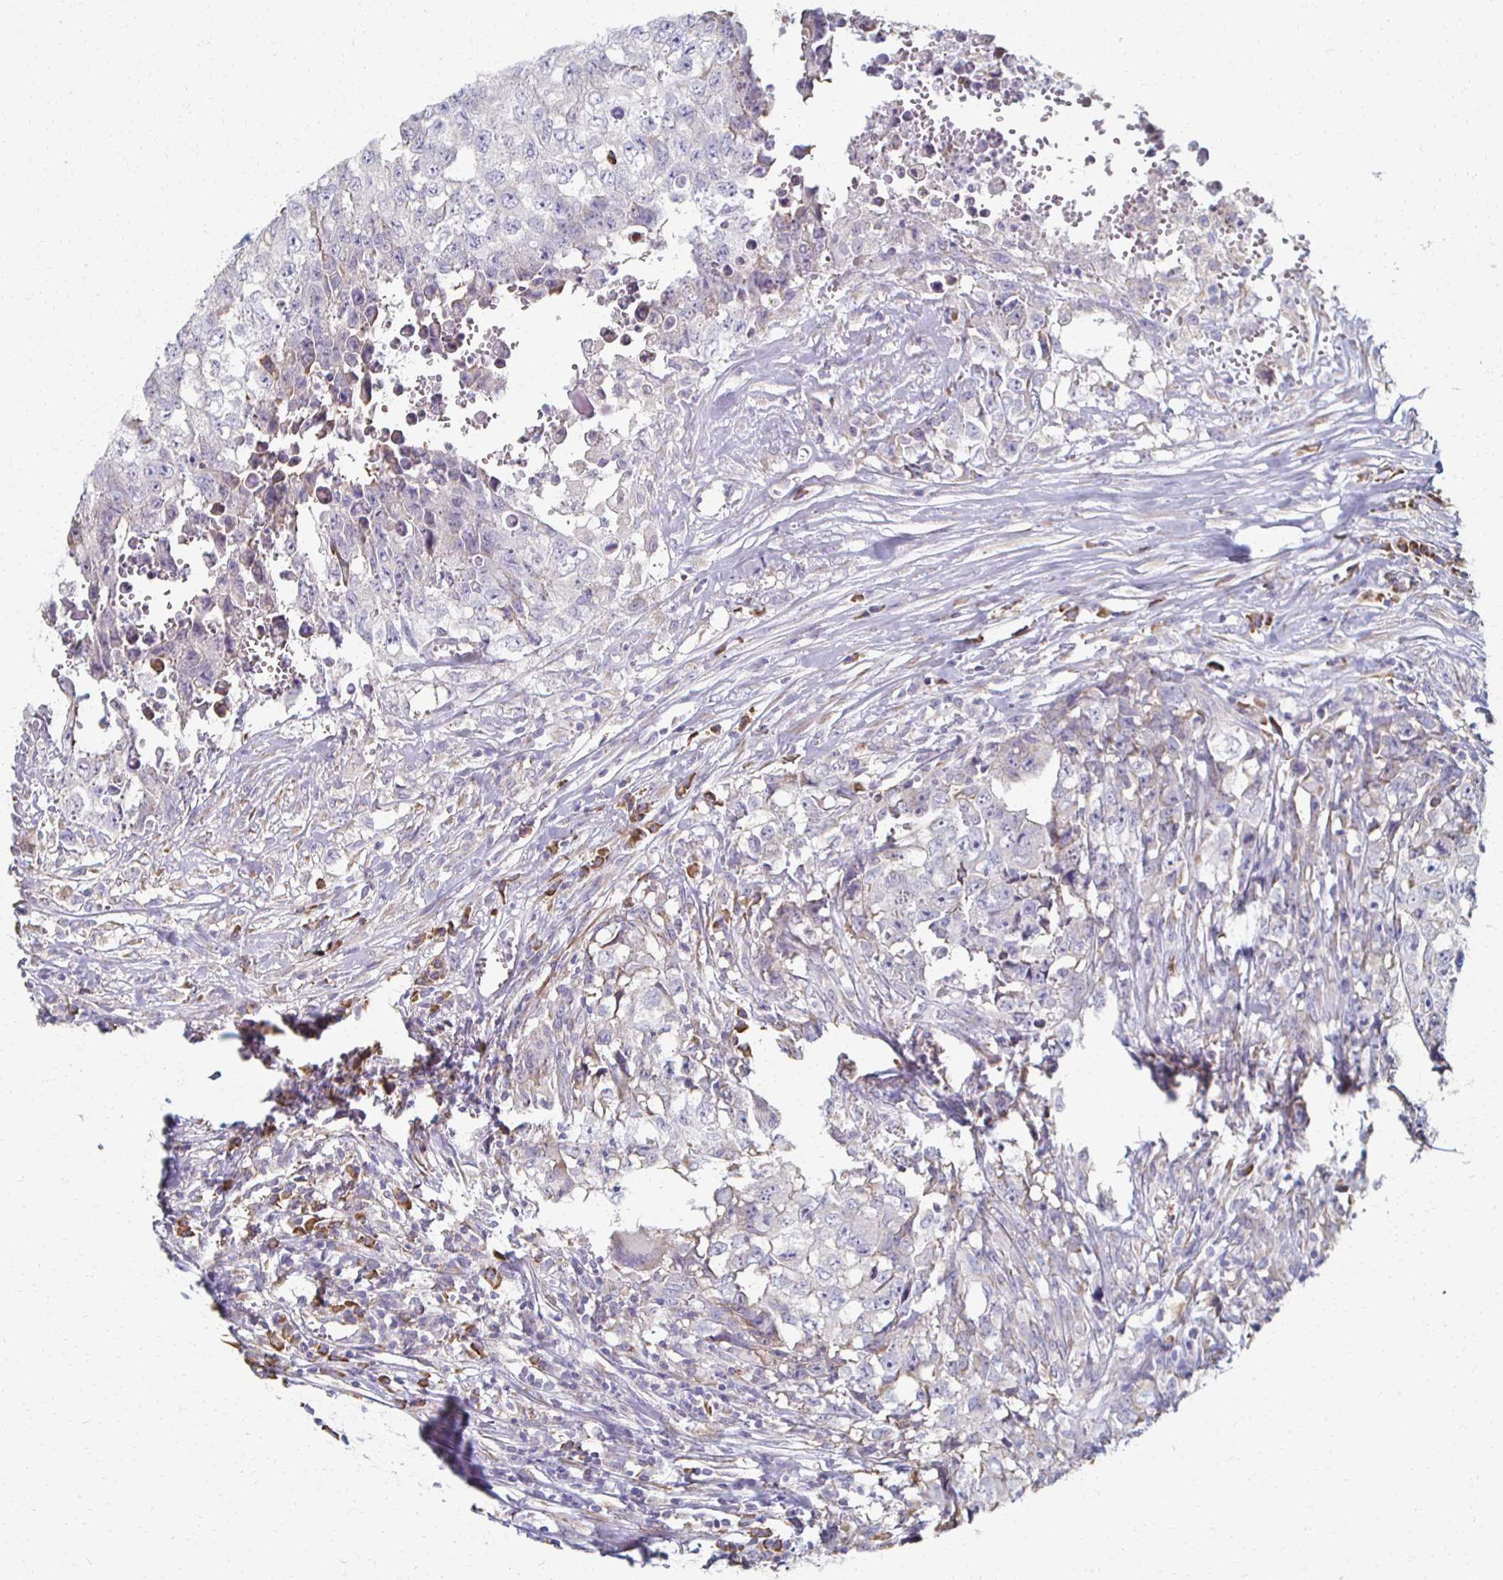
{"staining": {"intensity": "negative", "quantity": "none", "location": "none"}, "tissue": "testis cancer", "cell_type": "Tumor cells", "image_type": "cancer", "snomed": [{"axis": "morphology", "description": "Carcinoma, Embryonal, NOS"}, {"axis": "morphology", "description": "Teratoma, malignant, NOS"}, {"axis": "topography", "description": "Testis"}], "caption": "This image is of testis cancer stained with IHC to label a protein in brown with the nuclei are counter-stained blue. There is no positivity in tumor cells.", "gene": "ATP1A3", "patient": {"sex": "male", "age": 24}}